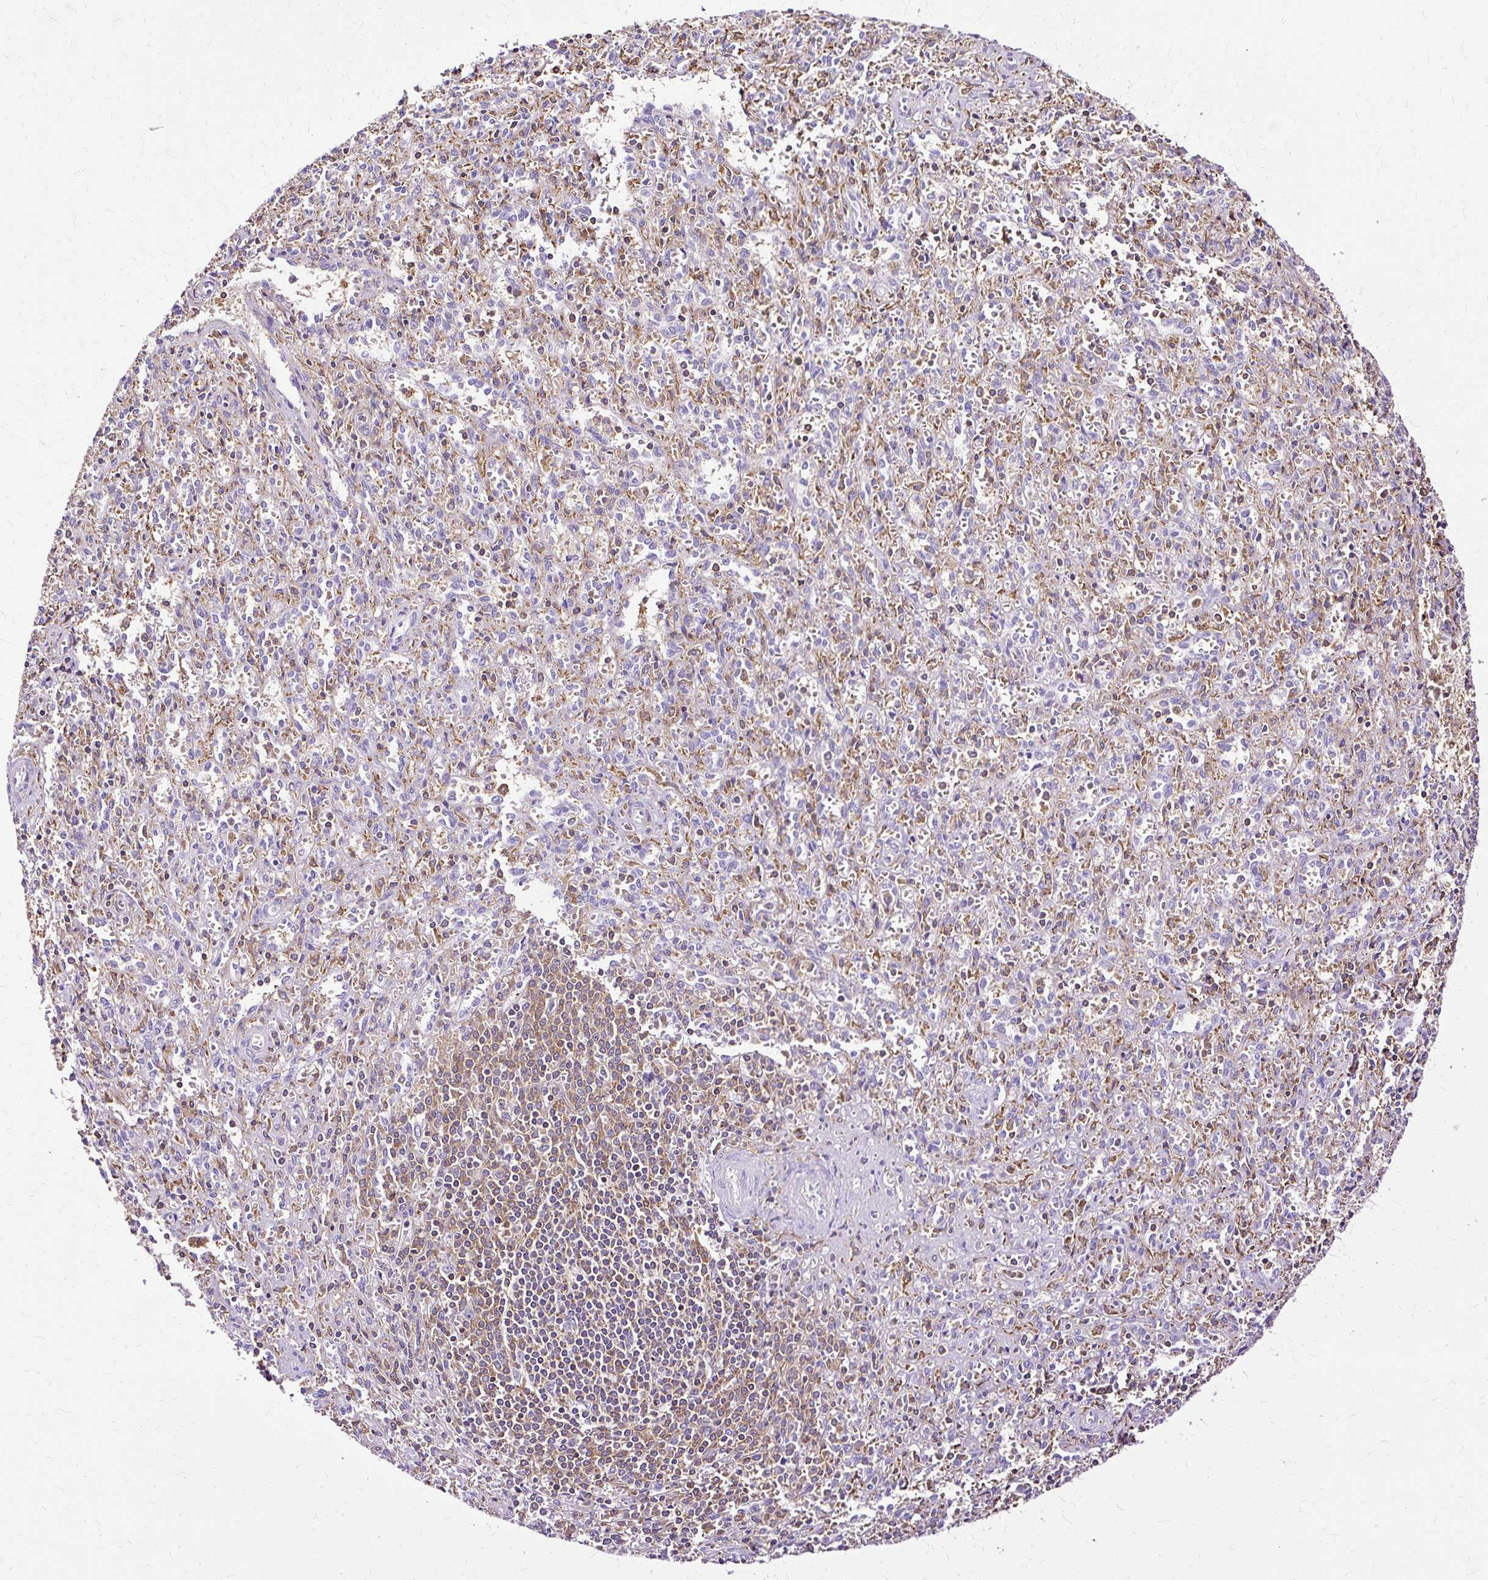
{"staining": {"intensity": "moderate", "quantity": "<25%", "location": "cytoplasmic/membranous"}, "tissue": "spleen", "cell_type": "Cells in red pulp", "image_type": "normal", "snomed": [{"axis": "morphology", "description": "Normal tissue, NOS"}, {"axis": "topography", "description": "Spleen"}], "caption": "Cells in red pulp exhibit moderate cytoplasmic/membranous expression in approximately <25% of cells in unremarkable spleen.", "gene": "TWF2", "patient": {"sex": "female", "age": 26}}